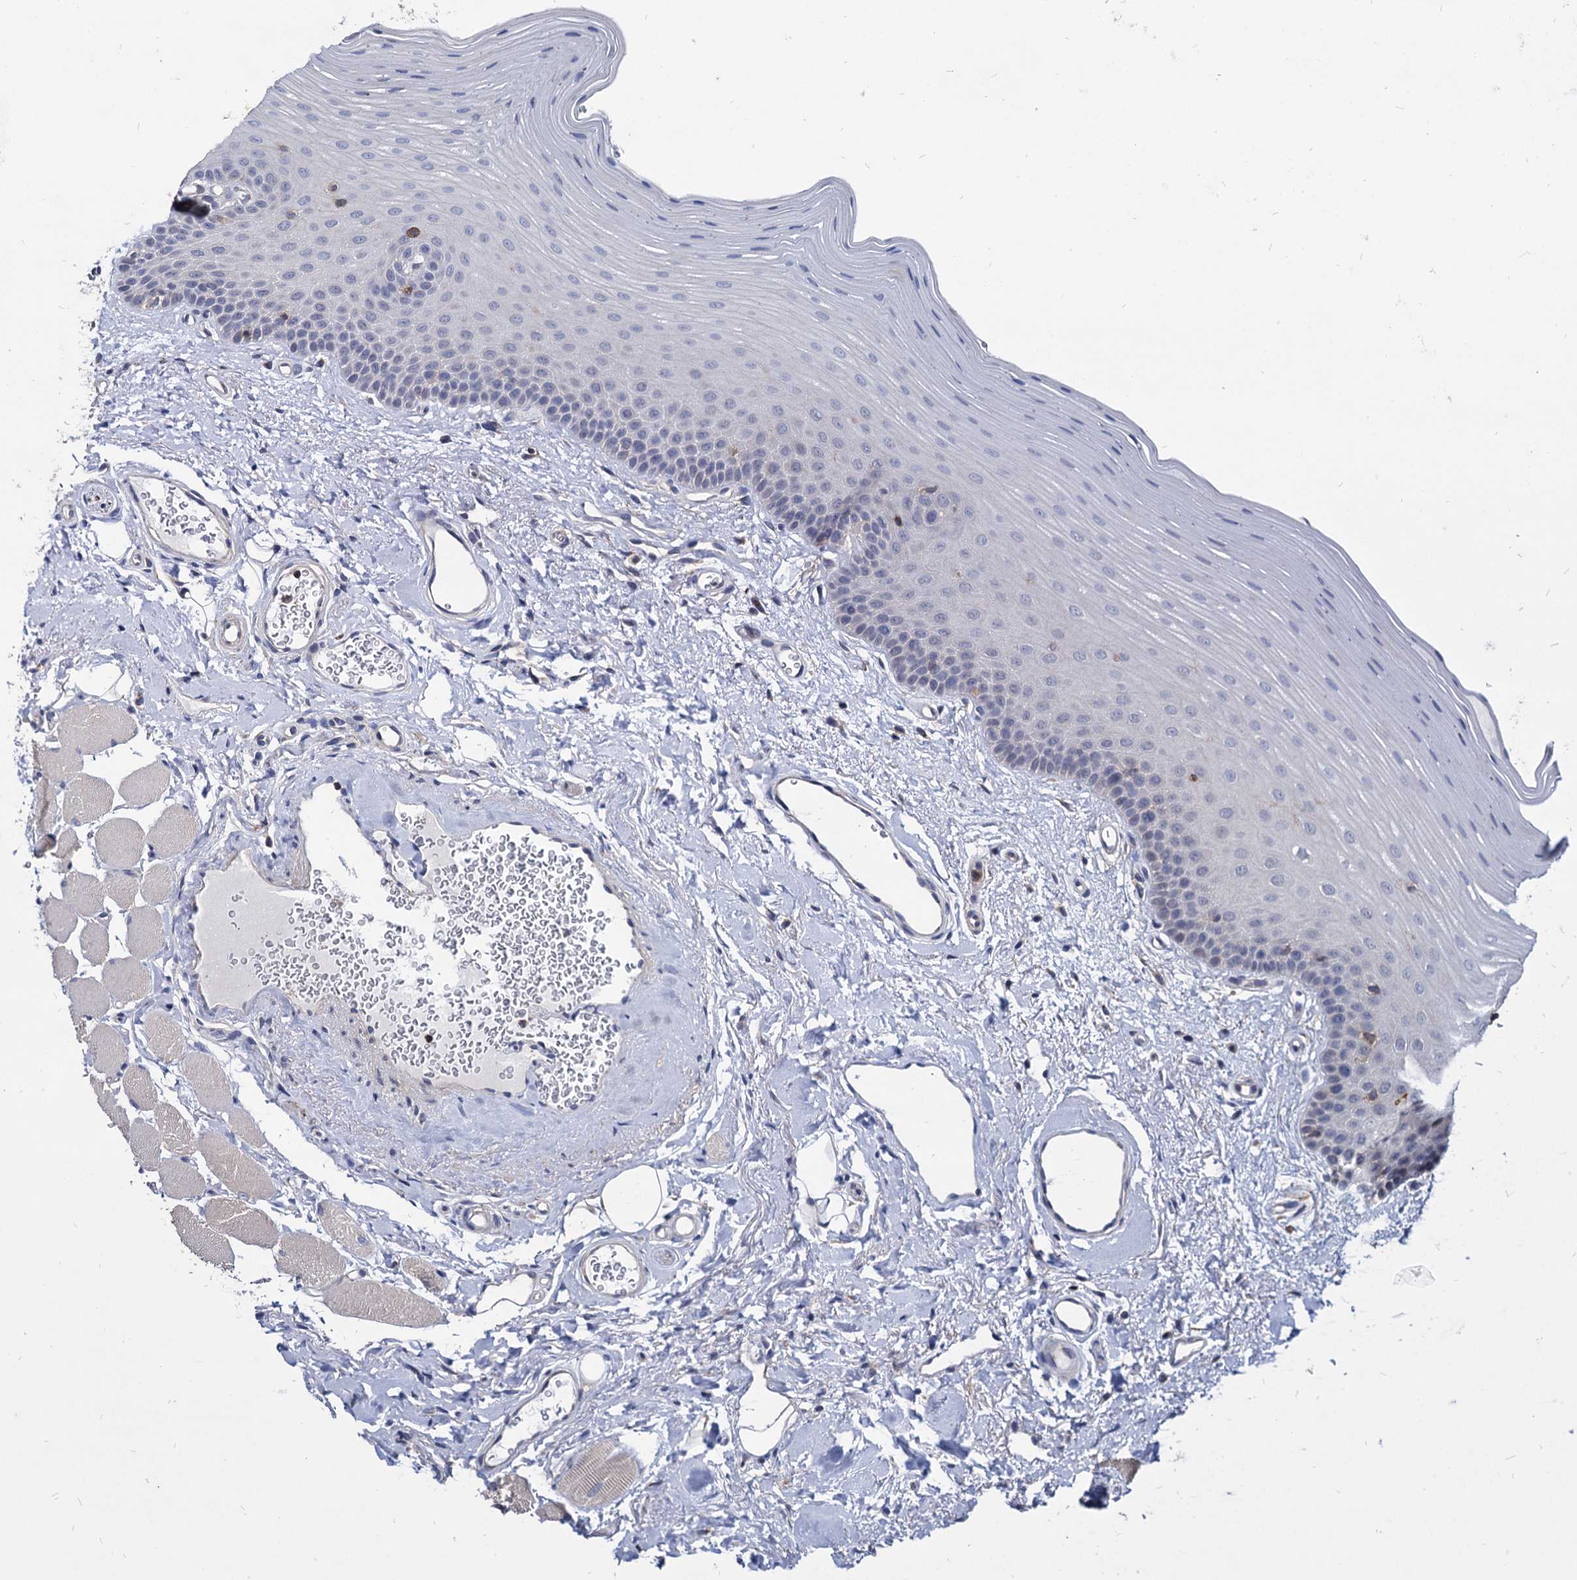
{"staining": {"intensity": "negative", "quantity": "none", "location": "none"}, "tissue": "oral mucosa", "cell_type": "Squamous epithelial cells", "image_type": "normal", "snomed": [{"axis": "morphology", "description": "Normal tissue, NOS"}, {"axis": "topography", "description": "Oral tissue"}], "caption": "Squamous epithelial cells show no significant expression in unremarkable oral mucosa. (Brightfield microscopy of DAB IHC at high magnification).", "gene": "ESD", "patient": {"sex": "male", "age": 68}}